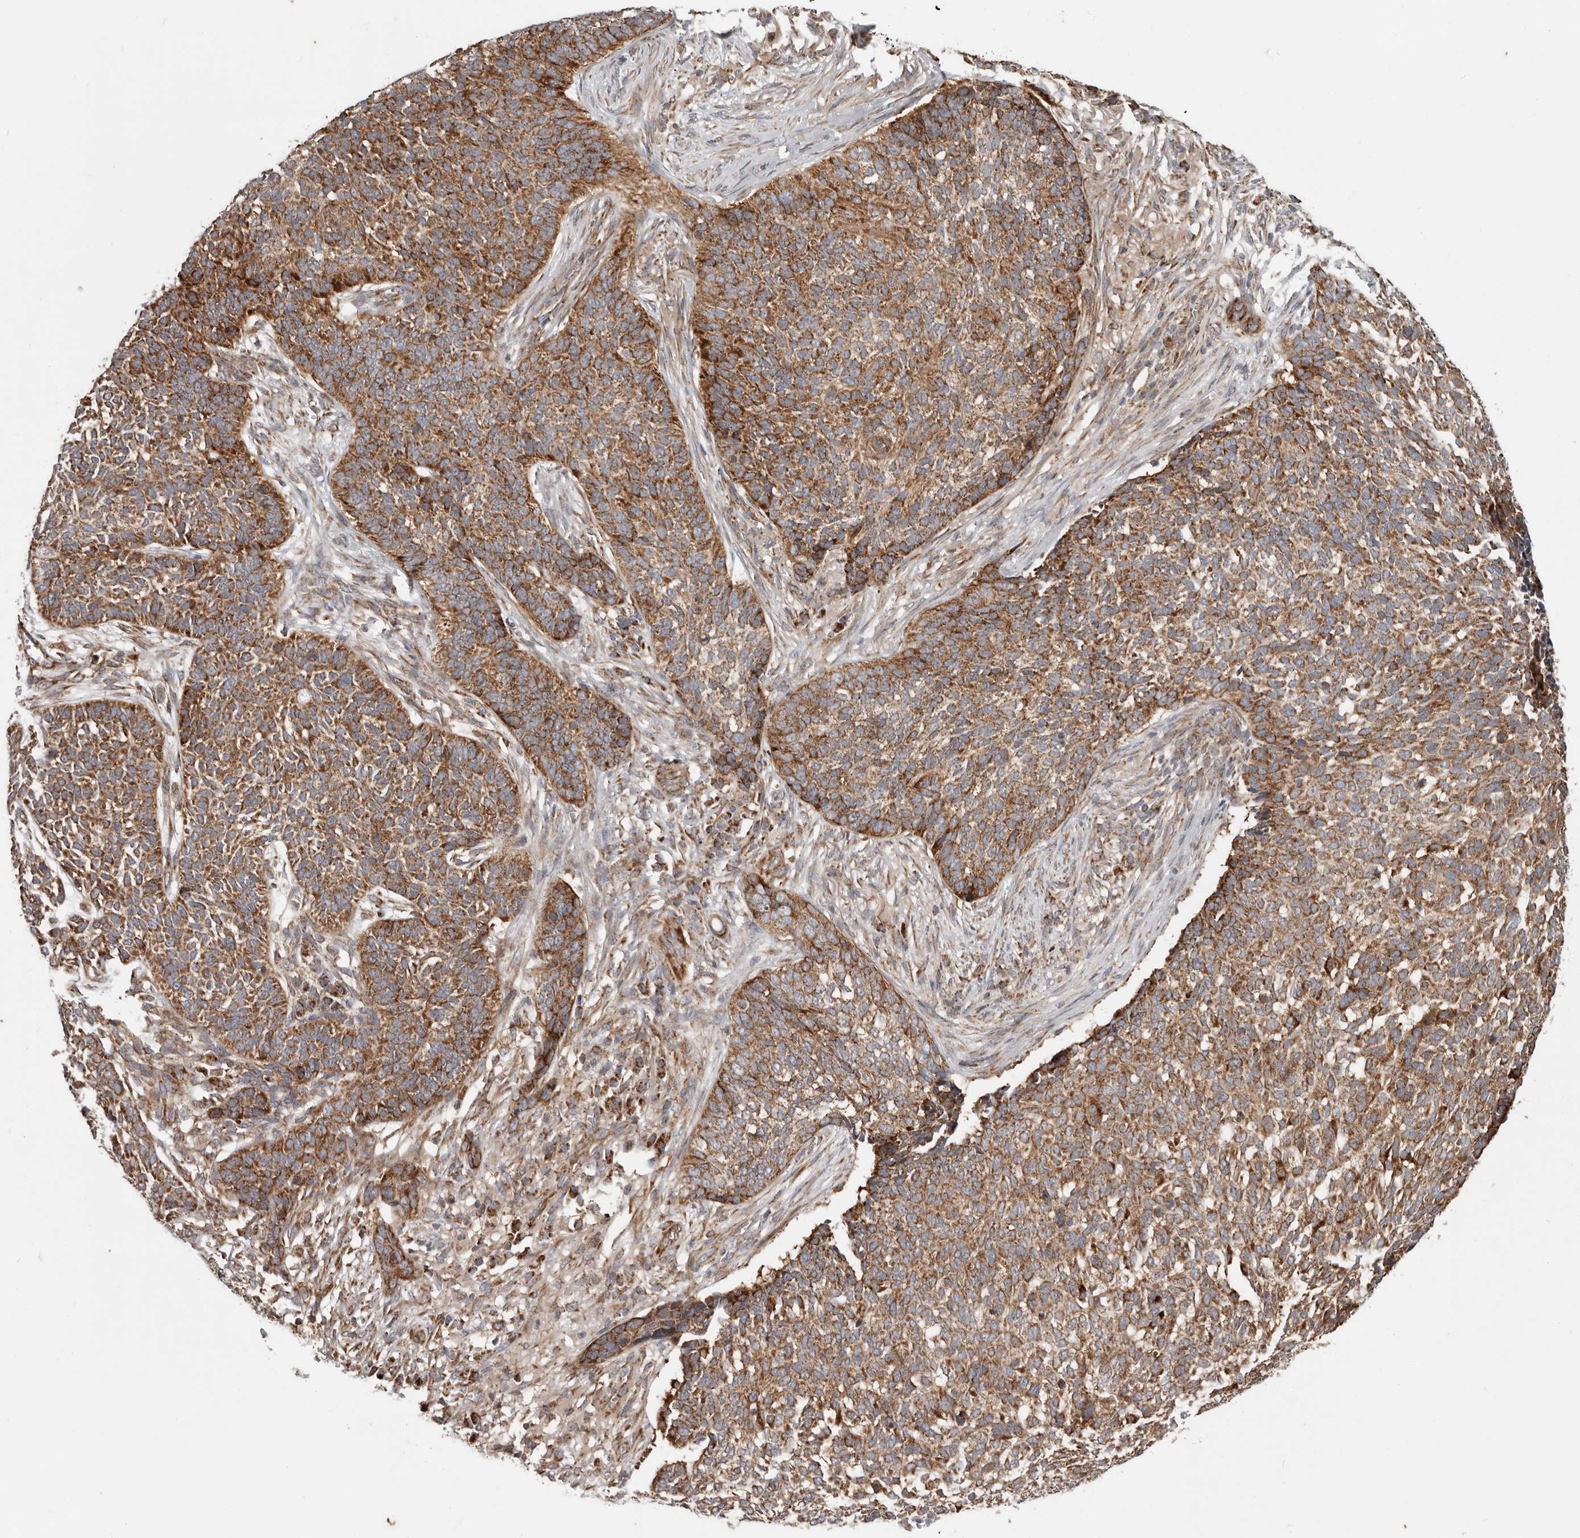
{"staining": {"intensity": "strong", "quantity": ">75%", "location": "cytoplasmic/membranous"}, "tissue": "skin cancer", "cell_type": "Tumor cells", "image_type": "cancer", "snomed": [{"axis": "morphology", "description": "Basal cell carcinoma"}, {"axis": "topography", "description": "Skin"}], "caption": "Skin basal cell carcinoma stained for a protein shows strong cytoplasmic/membranous positivity in tumor cells.", "gene": "MRPS10", "patient": {"sex": "male", "age": 85}}